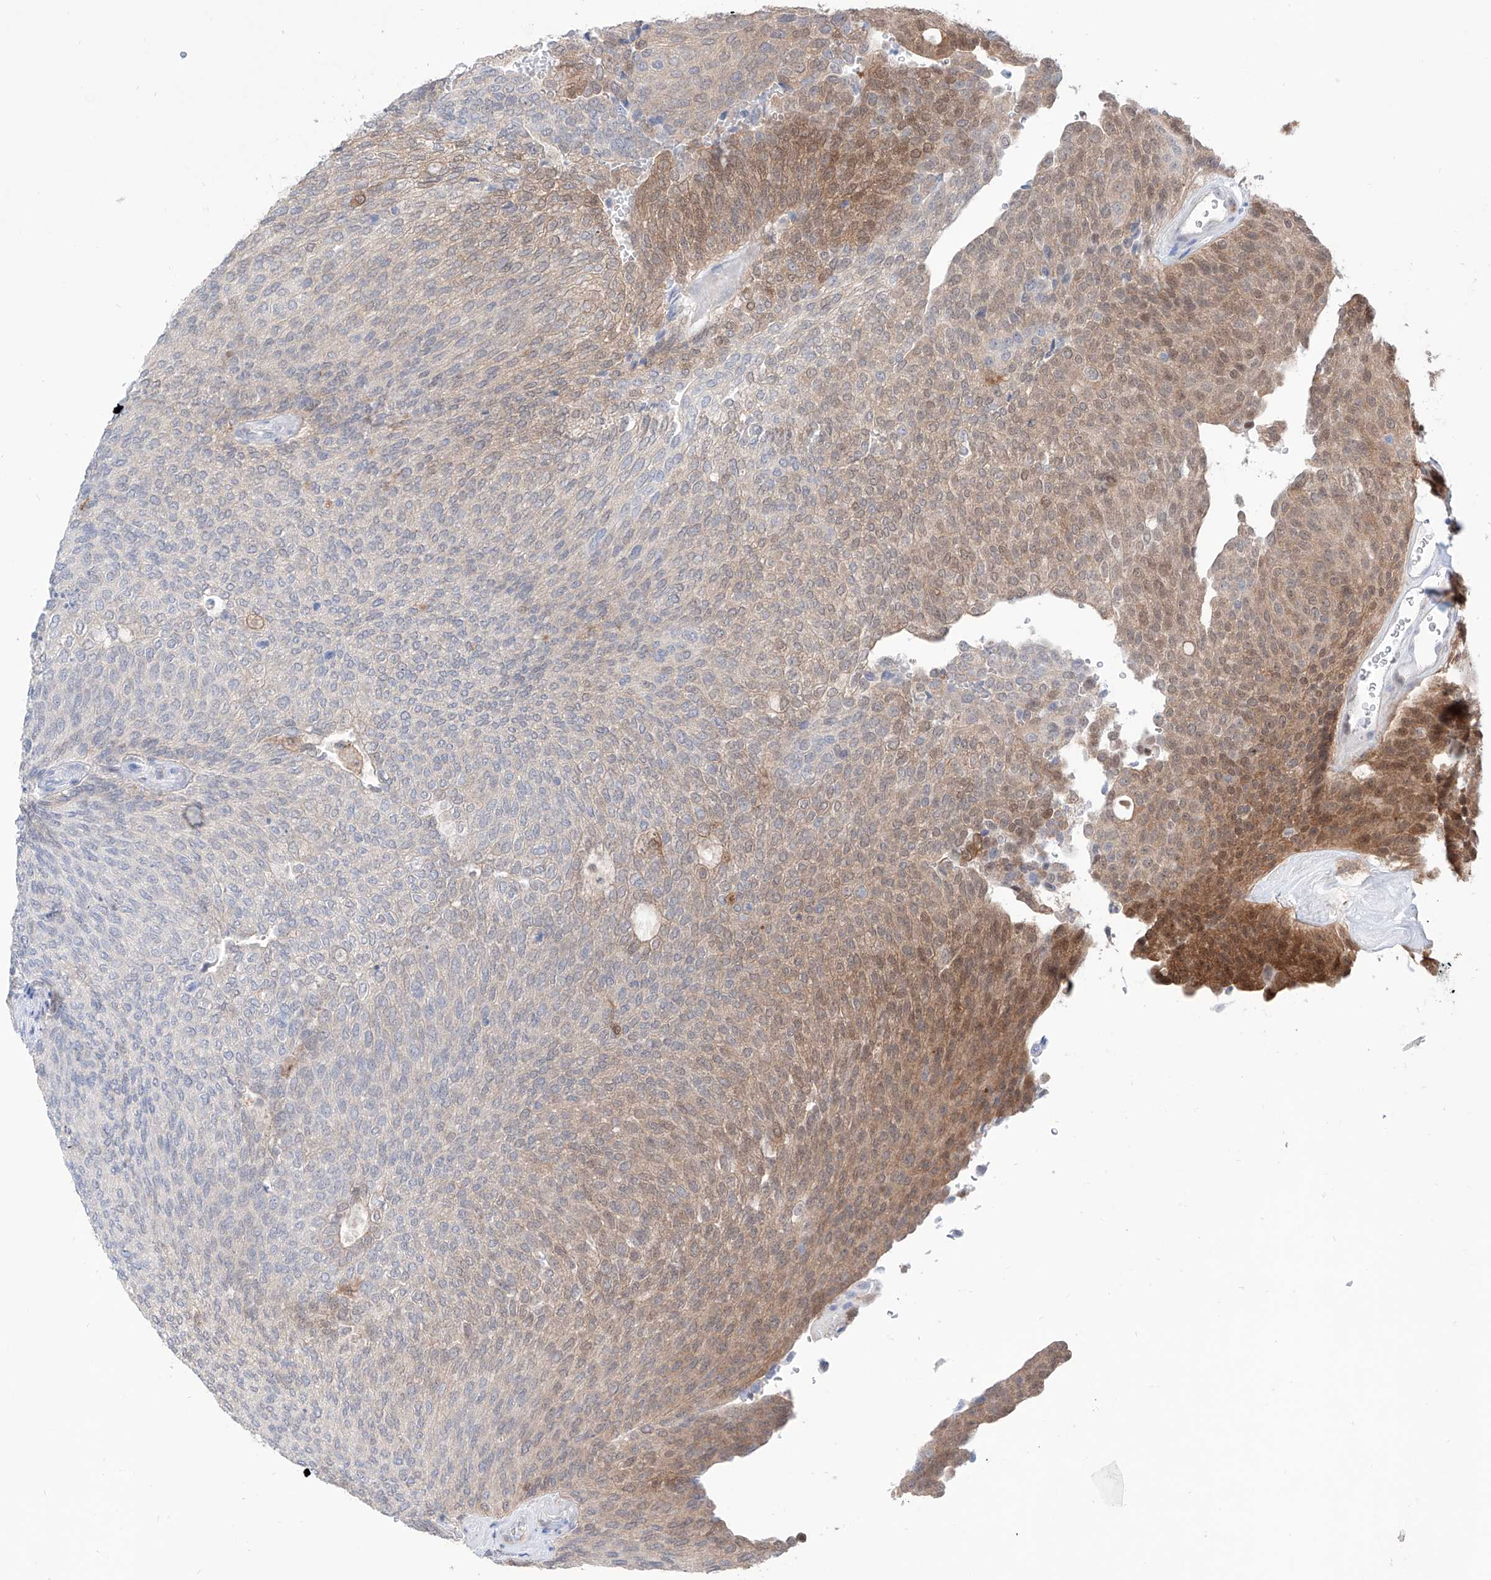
{"staining": {"intensity": "moderate", "quantity": "<25%", "location": "cytoplasmic/membranous,nuclear"}, "tissue": "urothelial cancer", "cell_type": "Tumor cells", "image_type": "cancer", "snomed": [{"axis": "morphology", "description": "Urothelial carcinoma, Low grade"}, {"axis": "topography", "description": "Urinary bladder"}], "caption": "Brown immunohistochemical staining in urothelial cancer displays moderate cytoplasmic/membranous and nuclear positivity in approximately <25% of tumor cells.", "gene": "PDXK", "patient": {"sex": "female", "age": 79}}